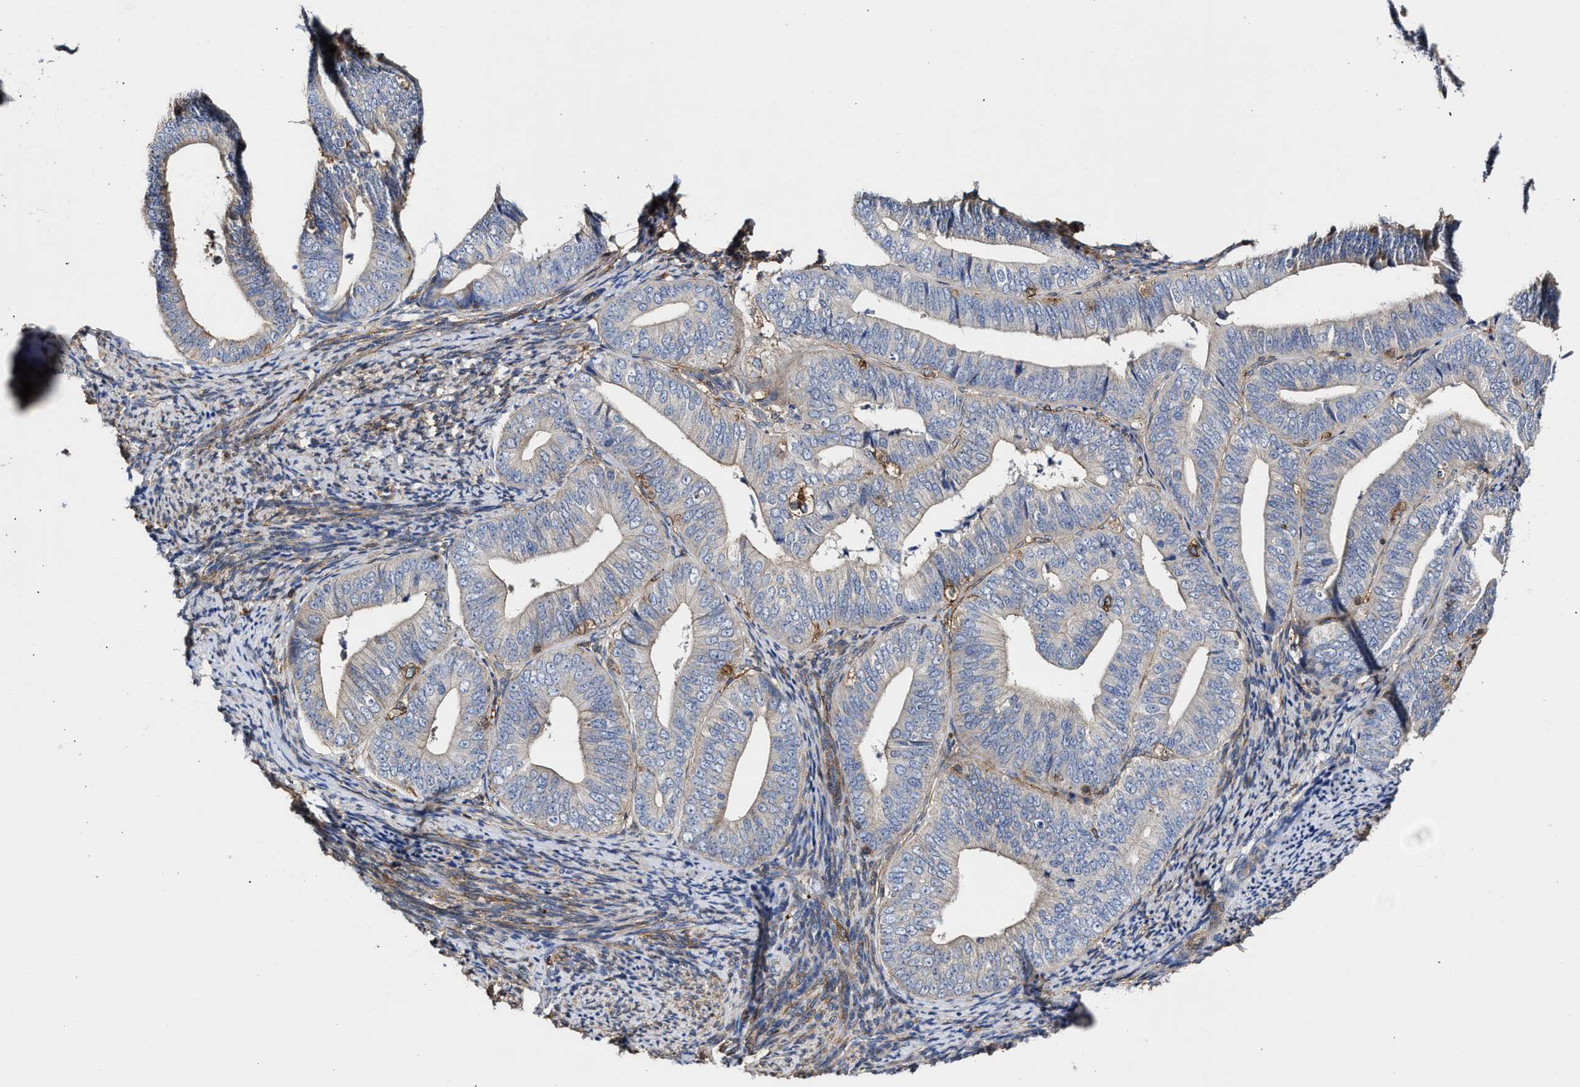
{"staining": {"intensity": "negative", "quantity": "none", "location": "none"}, "tissue": "endometrial cancer", "cell_type": "Tumor cells", "image_type": "cancer", "snomed": [{"axis": "morphology", "description": "Adenocarcinoma, NOS"}, {"axis": "topography", "description": "Endometrium"}], "caption": "Adenocarcinoma (endometrial) stained for a protein using IHC shows no positivity tumor cells.", "gene": "HS3ST5", "patient": {"sex": "female", "age": 63}}